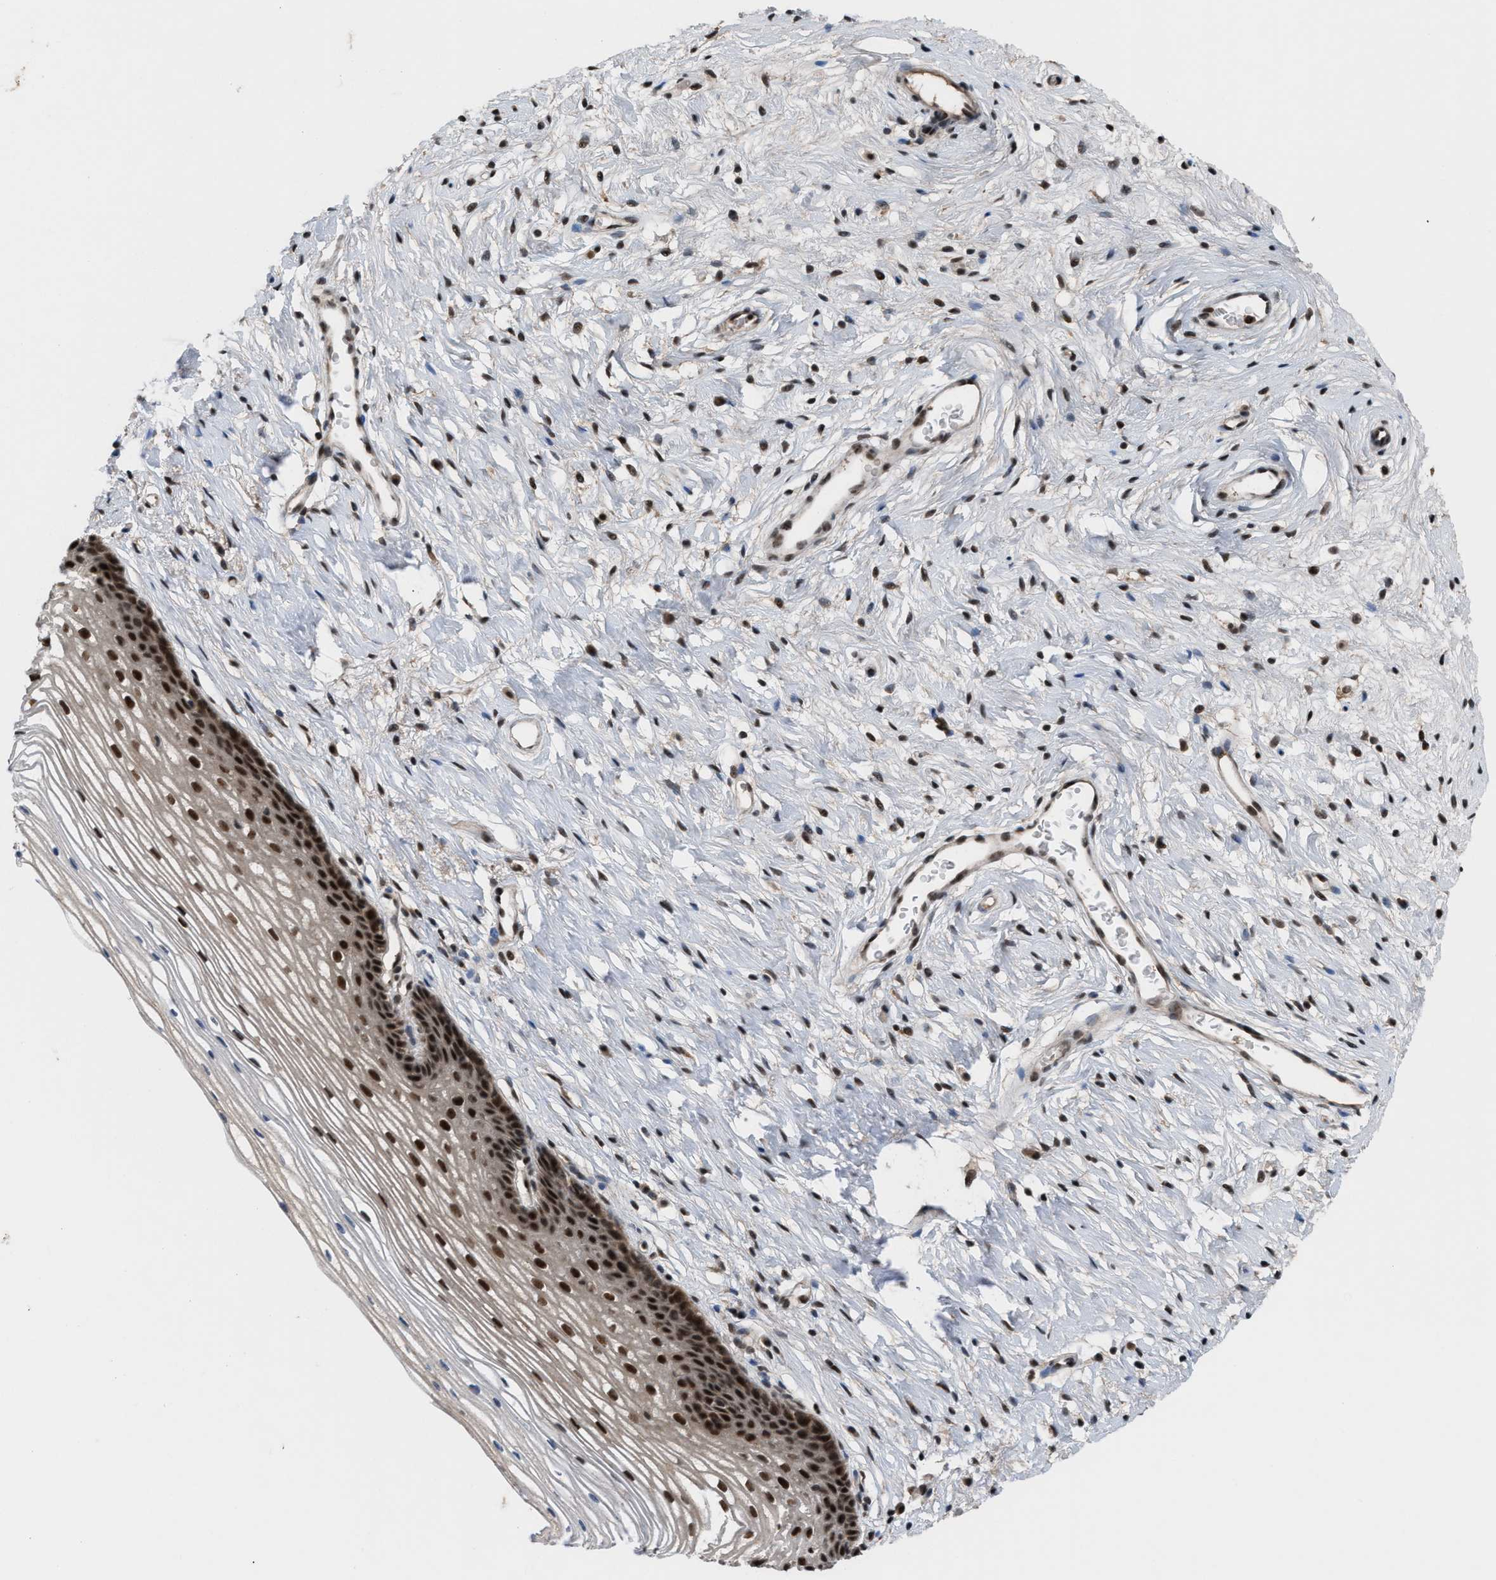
{"staining": {"intensity": "strong", "quantity": ">75%", "location": "nuclear"}, "tissue": "cervix", "cell_type": "Glandular cells", "image_type": "normal", "snomed": [{"axis": "morphology", "description": "Normal tissue, NOS"}, {"axis": "topography", "description": "Cervix"}], "caption": "Immunohistochemical staining of unremarkable cervix exhibits high levels of strong nuclear expression in about >75% of glandular cells. Nuclei are stained in blue.", "gene": "PRPF4", "patient": {"sex": "female", "age": 77}}